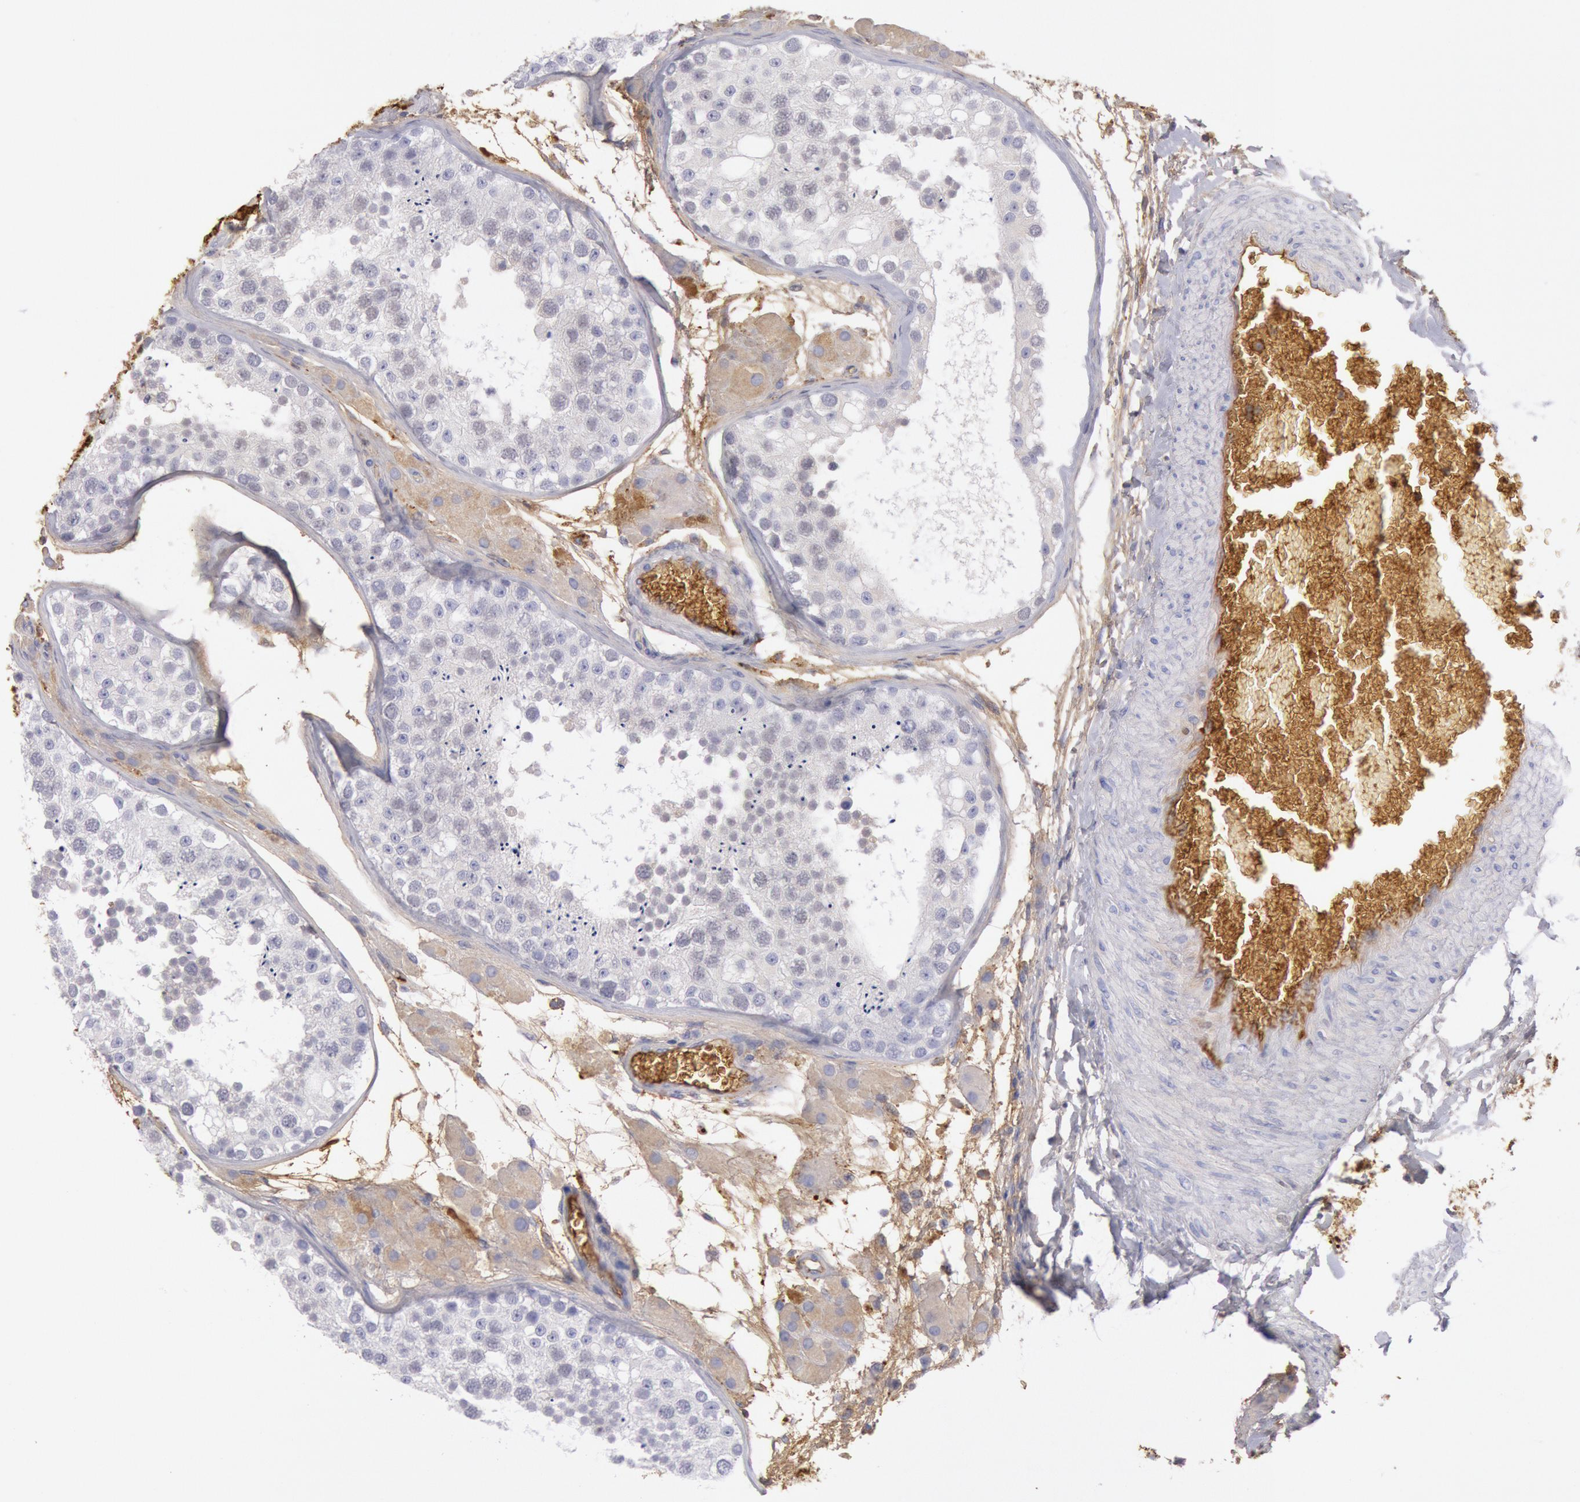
{"staining": {"intensity": "negative", "quantity": "none", "location": "none"}, "tissue": "testis", "cell_type": "Cells in seminiferous ducts", "image_type": "normal", "snomed": [{"axis": "morphology", "description": "Normal tissue, NOS"}, {"axis": "topography", "description": "Testis"}], "caption": "DAB immunohistochemical staining of benign human testis exhibits no significant expression in cells in seminiferous ducts.", "gene": "IGHA1", "patient": {"sex": "male", "age": 26}}